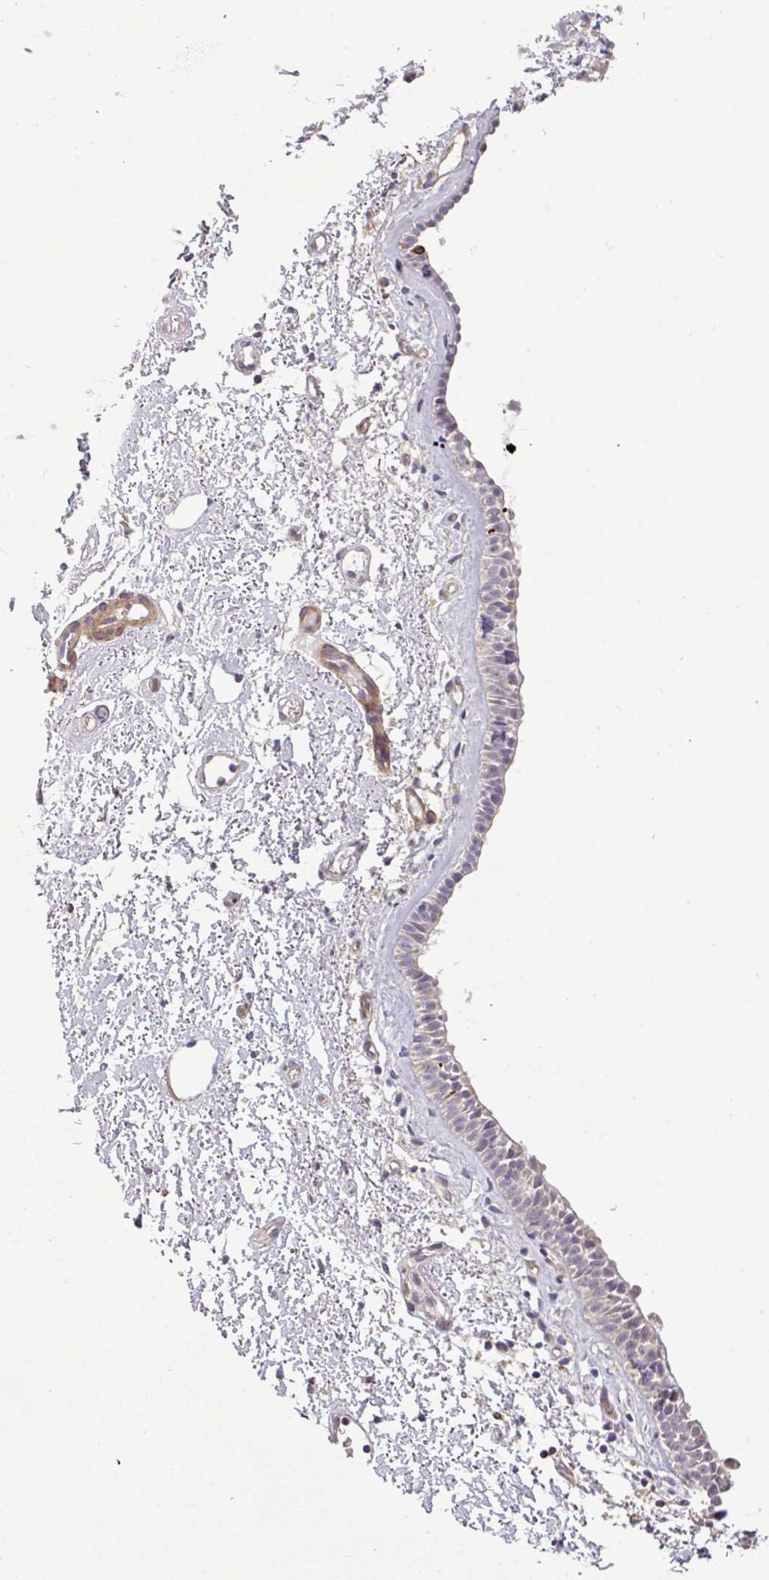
{"staining": {"intensity": "weak", "quantity": "<25%", "location": "cytoplasmic/membranous"}, "tissue": "nasopharynx", "cell_type": "Respiratory epithelial cells", "image_type": "normal", "snomed": [{"axis": "morphology", "description": "Normal tissue, NOS"}, {"axis": "topography", "description": "Cartilage tissue"}, {"axis": "topography", "description": "Nasopharynx"}], "caption": "This micrograph is of unremarkable nasopharynx stained with IHC to label a protein in brown with the nuclei are counter-stained blue. There is no positivity in respiratory epithelial cells.", "gene": "ZNF35", "patient": {"sex": "male", "age": 56}}